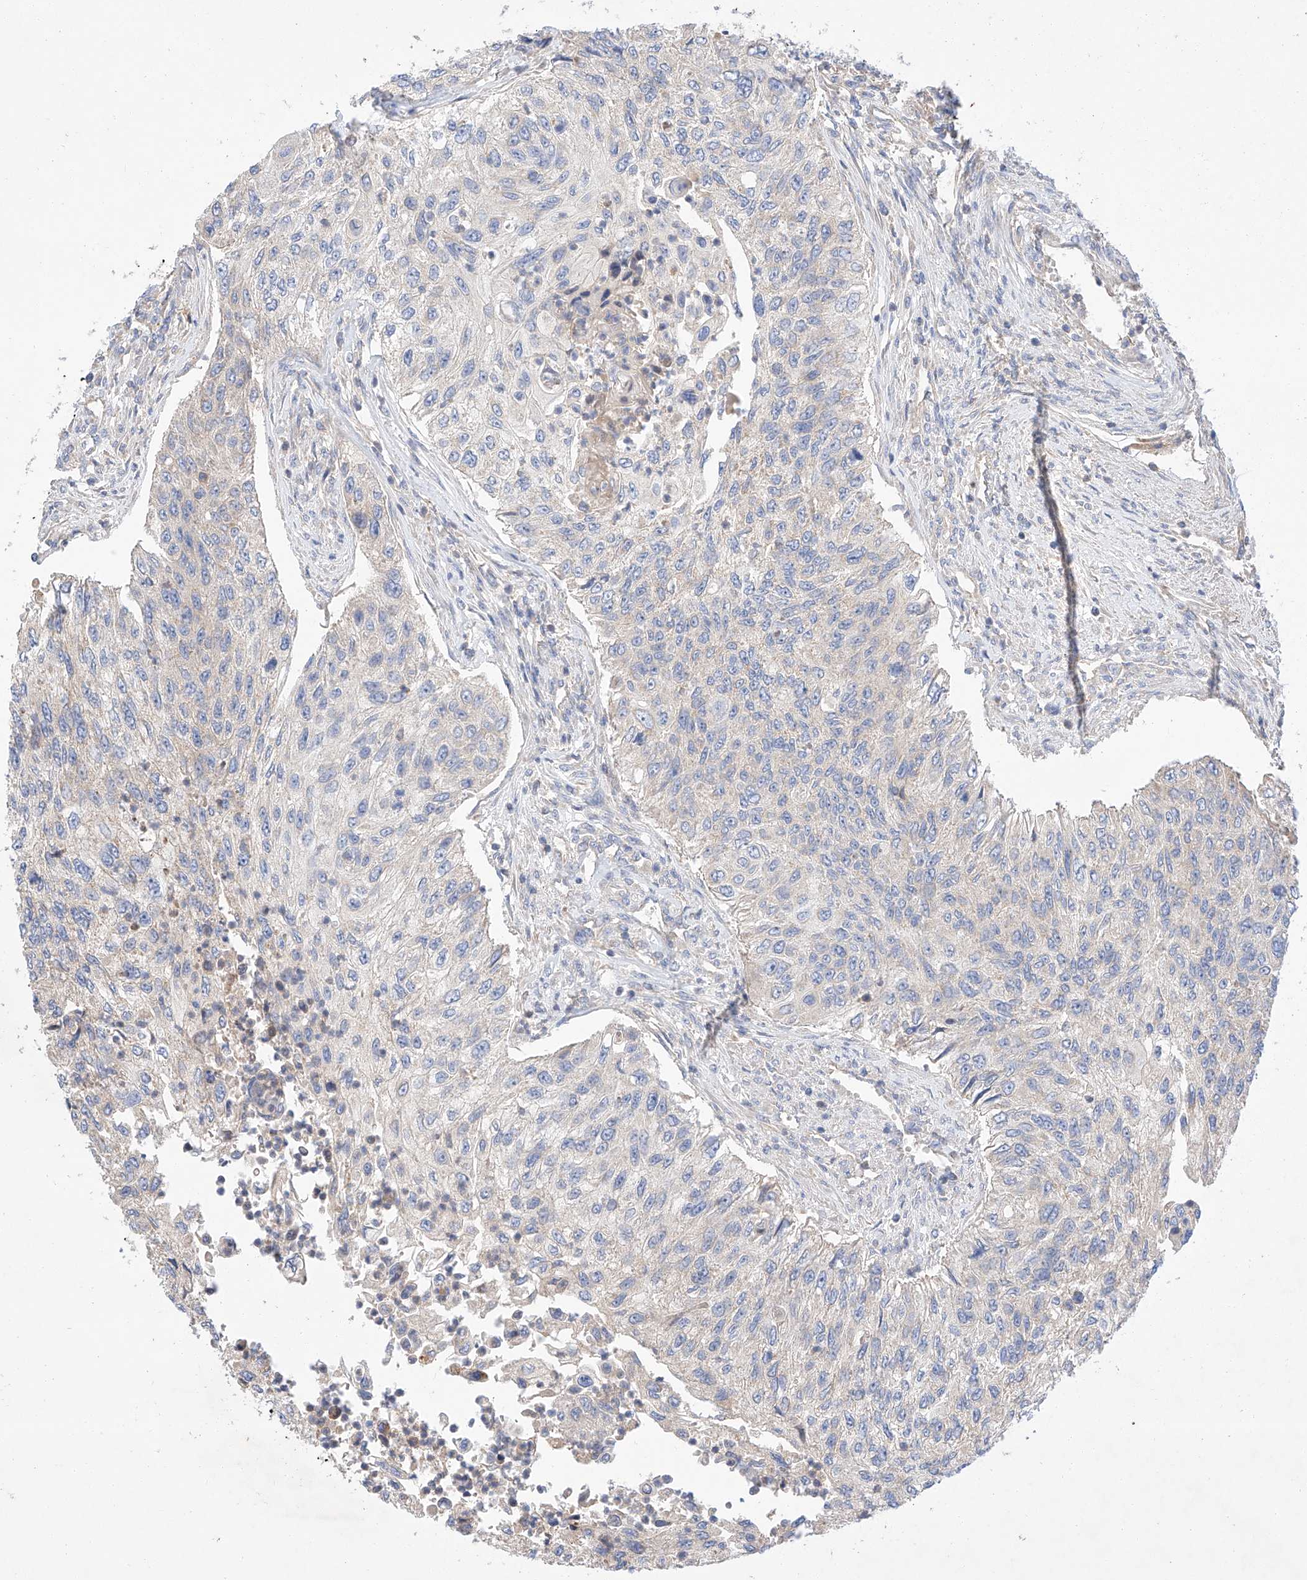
{"staining": {"intensity": "negative", "quantity": "none", "location": "none"}, "tissue": "urothelial cancer", "cell_type": "Tumor cells", "image_type": "cancer", "snomed": [{"axis": "morphology", "description": "Urothelial carcinoma, High grade"}, {"axis": "topography", "description": "Urinary bladder"}], "caption": "High power microscopy photomicrograph of an IHC image of urothelial carcinoma (high-grade), revealing no significant positivity in tumor cells.", "gene": "C6orf118", "patient": {"sex": "female", "age": 60}}